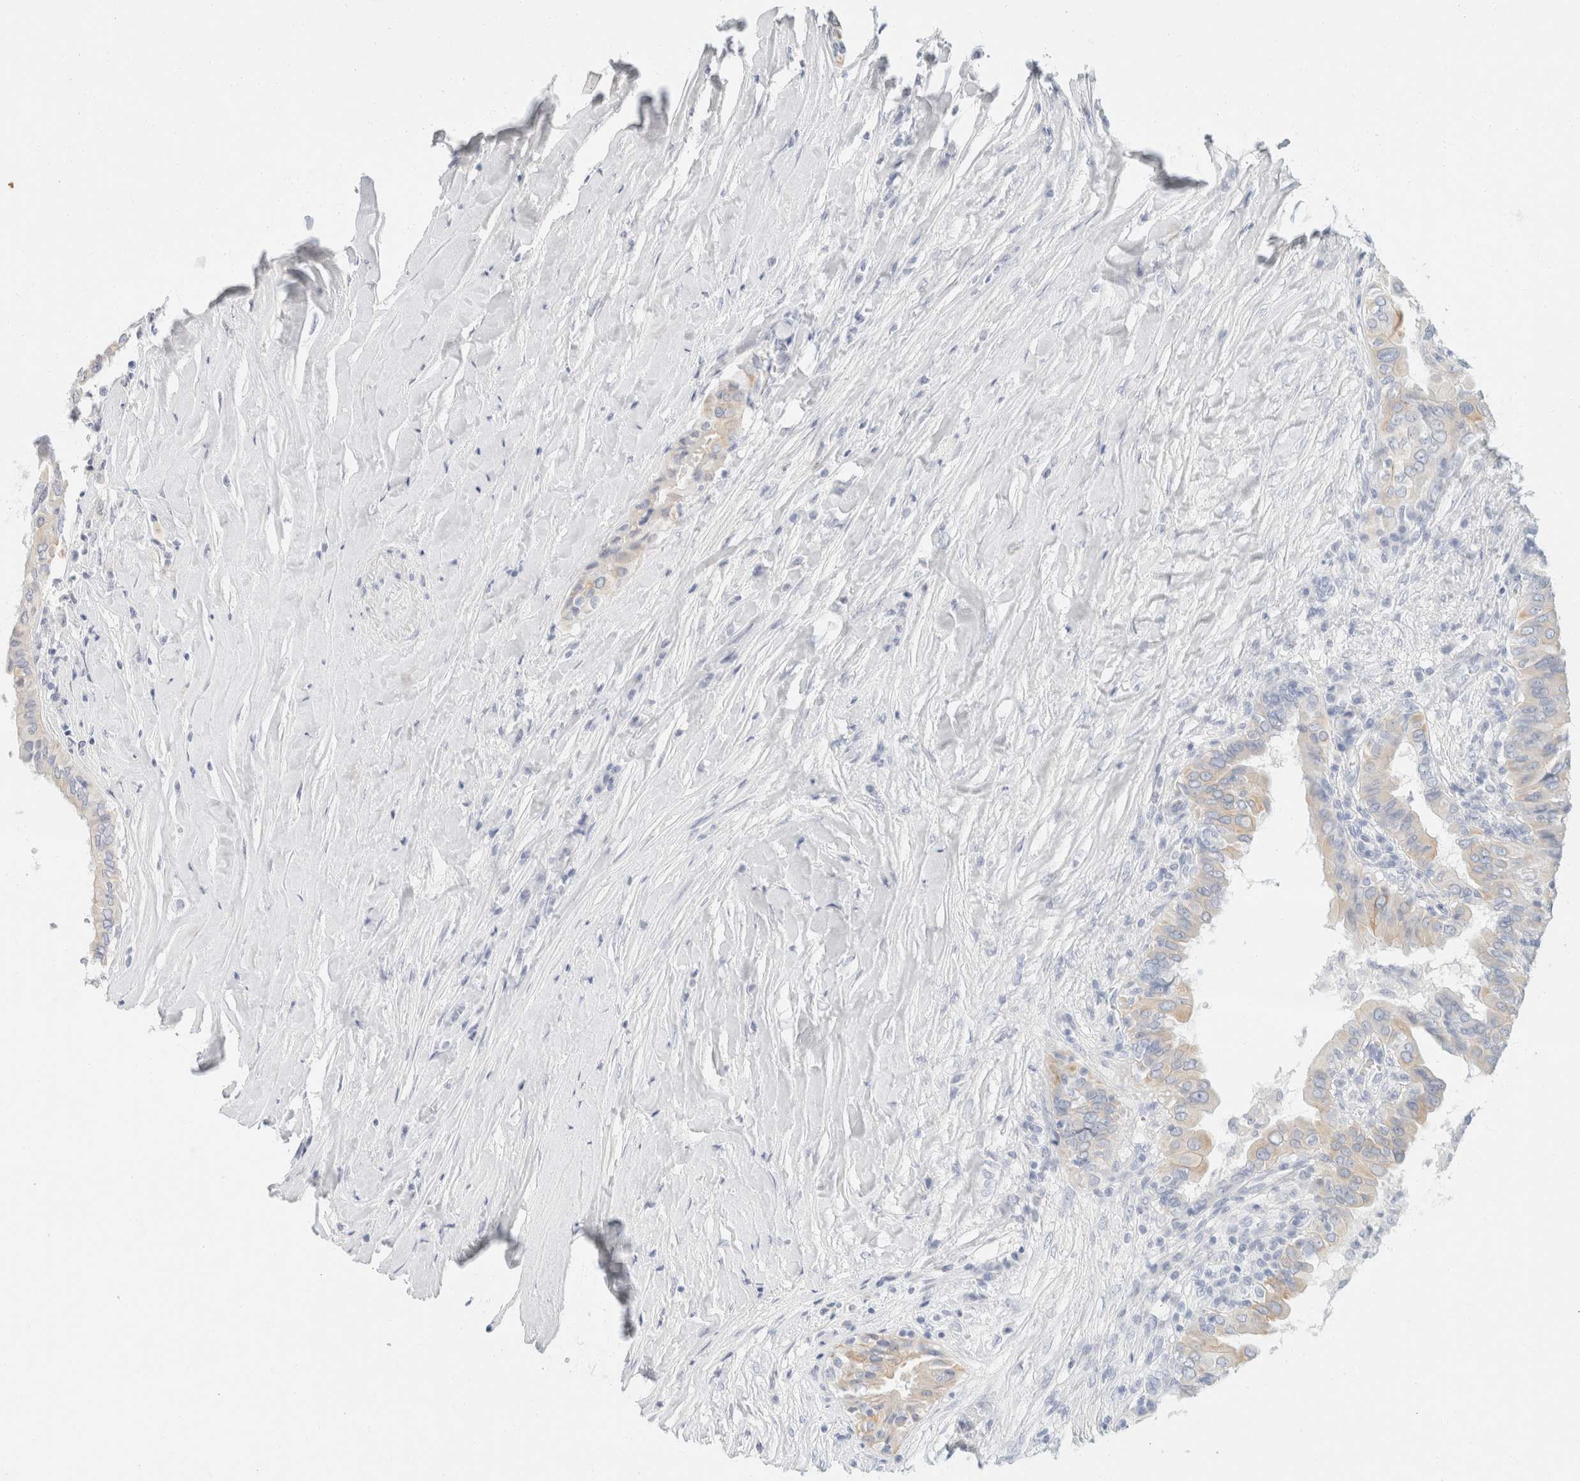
{"staining": {"intensity": "weak", "quantity": "<25%", "location": "cytoplasmic/membranous"}, "tissue": "thyroid cancer", "cell_type": "Tumor cells", "image_type": "cancer", "snomed": [{"axis": "morphology", "description": "Papillary adenocarcinoma, NOS"}, {"axis": "topography", "description": "Thyroid gland"}], "caption": "Immunohistochemical staining of thyroid cancer reveals no significant expression in tumor cells.", "gene": "KRT20", "patient": {"sex": "male", "age": 33}}